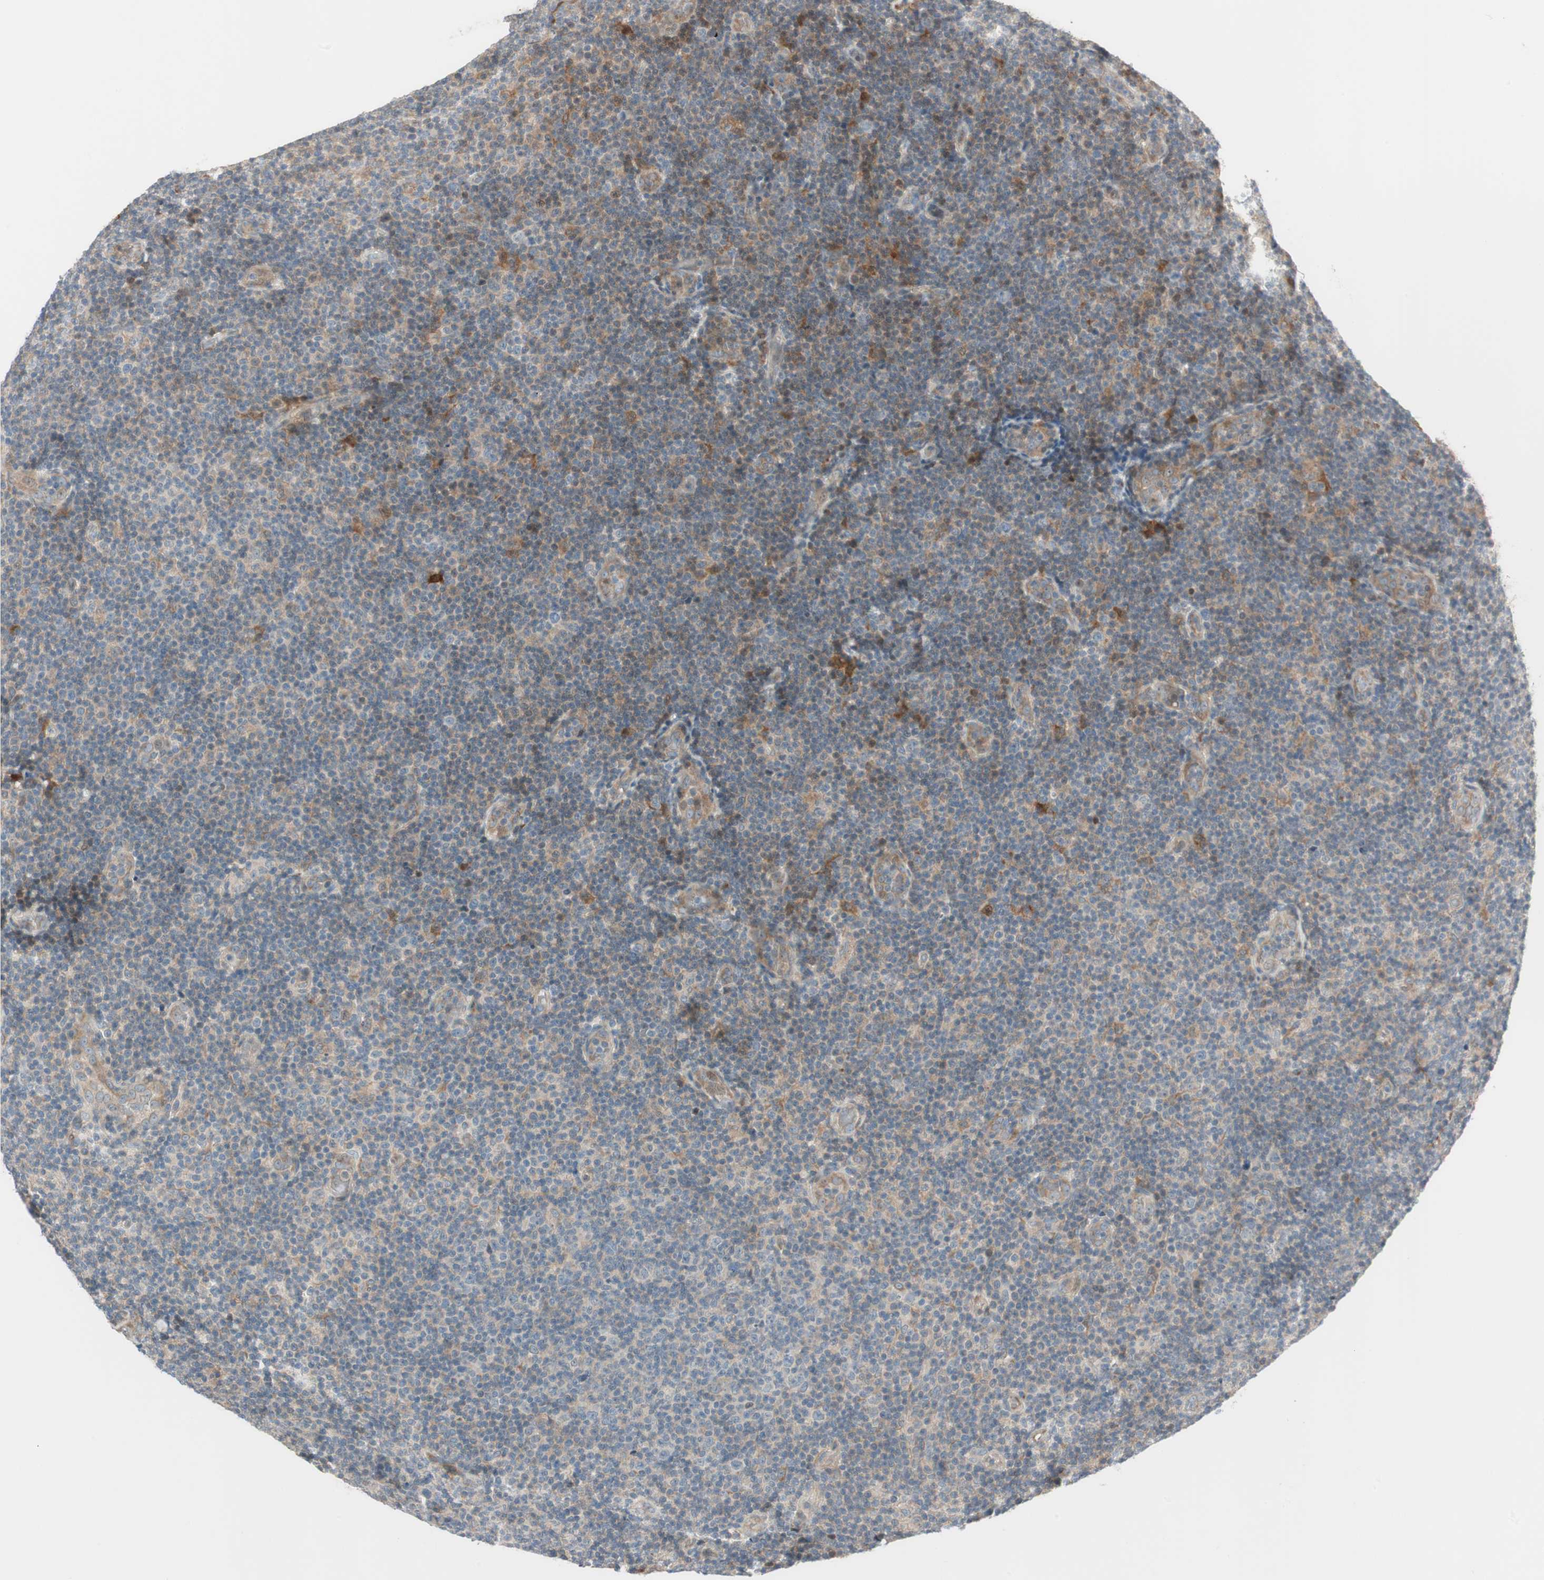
{"staining": {"intensity": "moderate", "quantity": "<25%", "location": "cytoplasmic/membranous"}, "tissue": "lymphoma", "cell_type": "Tumor cells", "image_type": "cancer", "snomed": [{"axis": "morphology", "description": "Malignant lymphoma, non-Hodgkin's type, Low grade"}, {"axis": "topography", "description": "Lymph node"}], "caption": "Brown immunohistochemical staining in lymphoma reveals moderate cytoplasmic/membranous expression in approximately <25% of tumor cells.", "gene": "CGRRF1", "patient": {"sex": "male", "age": 83}}